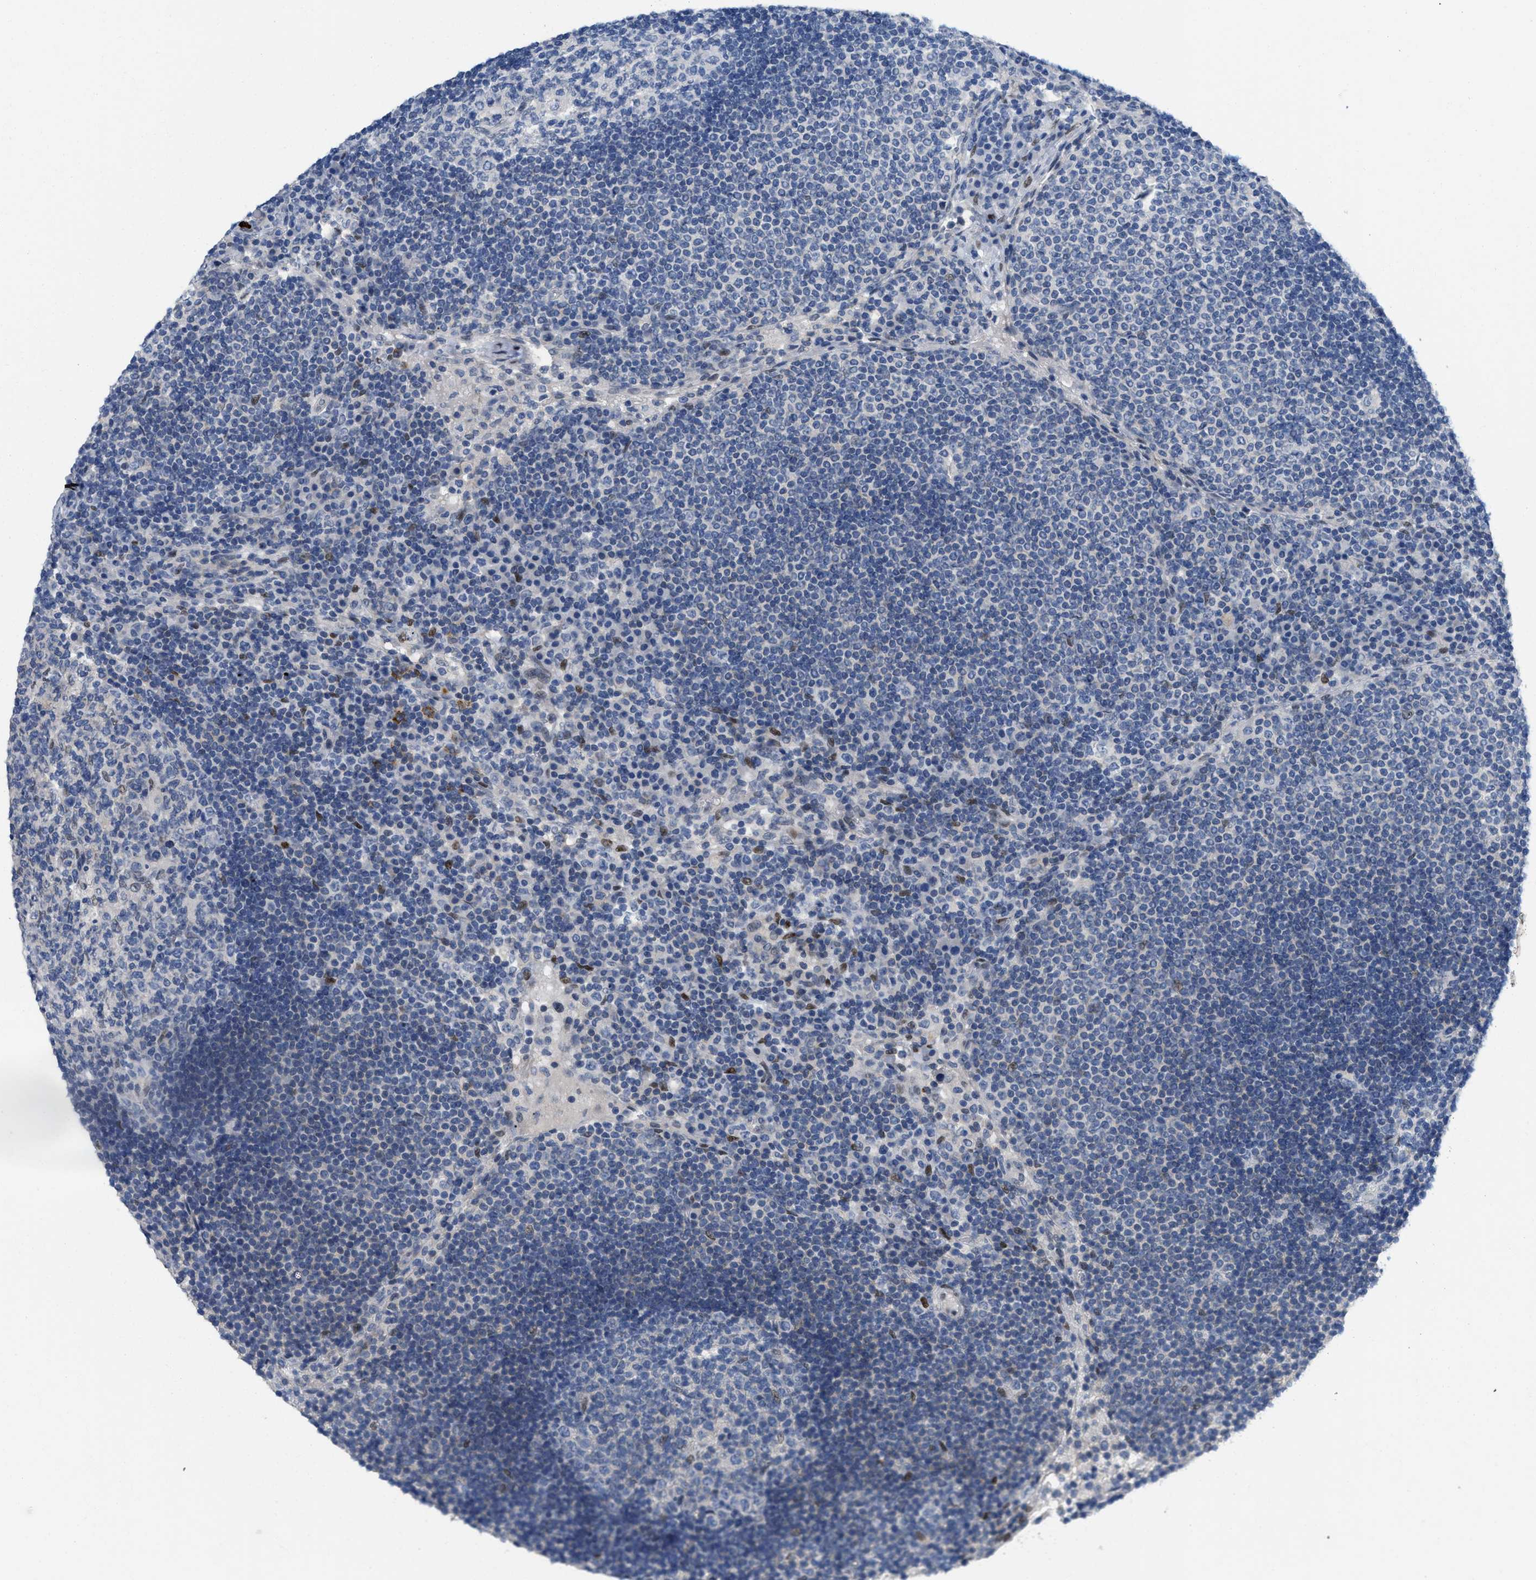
{"staining": {"intensity": "negative", "quantity": "none", "location": "none"}, "tissue": "lymph node", "cell_type": "Germinal center cells", "image_type": "normal", "snomed": [{"axis": "morphology", "description": "Normal tissue, NOS"}, {"axis": "topography", "description": "Lymph node"}], "caption": "This is a photomicrograph of immunohistochemistry (IHC) staining of unremarkable lymph node, which shows no positivity in germinal center cells. Brightfield microscopy of immunohistochemistry stained with DAB (3,3'-diaminobenzidine) (brown) and hematoxylin (blue), captured at high magnification.", "gene": "NFIX", "patient": {"sex": "female", "age": 53}}